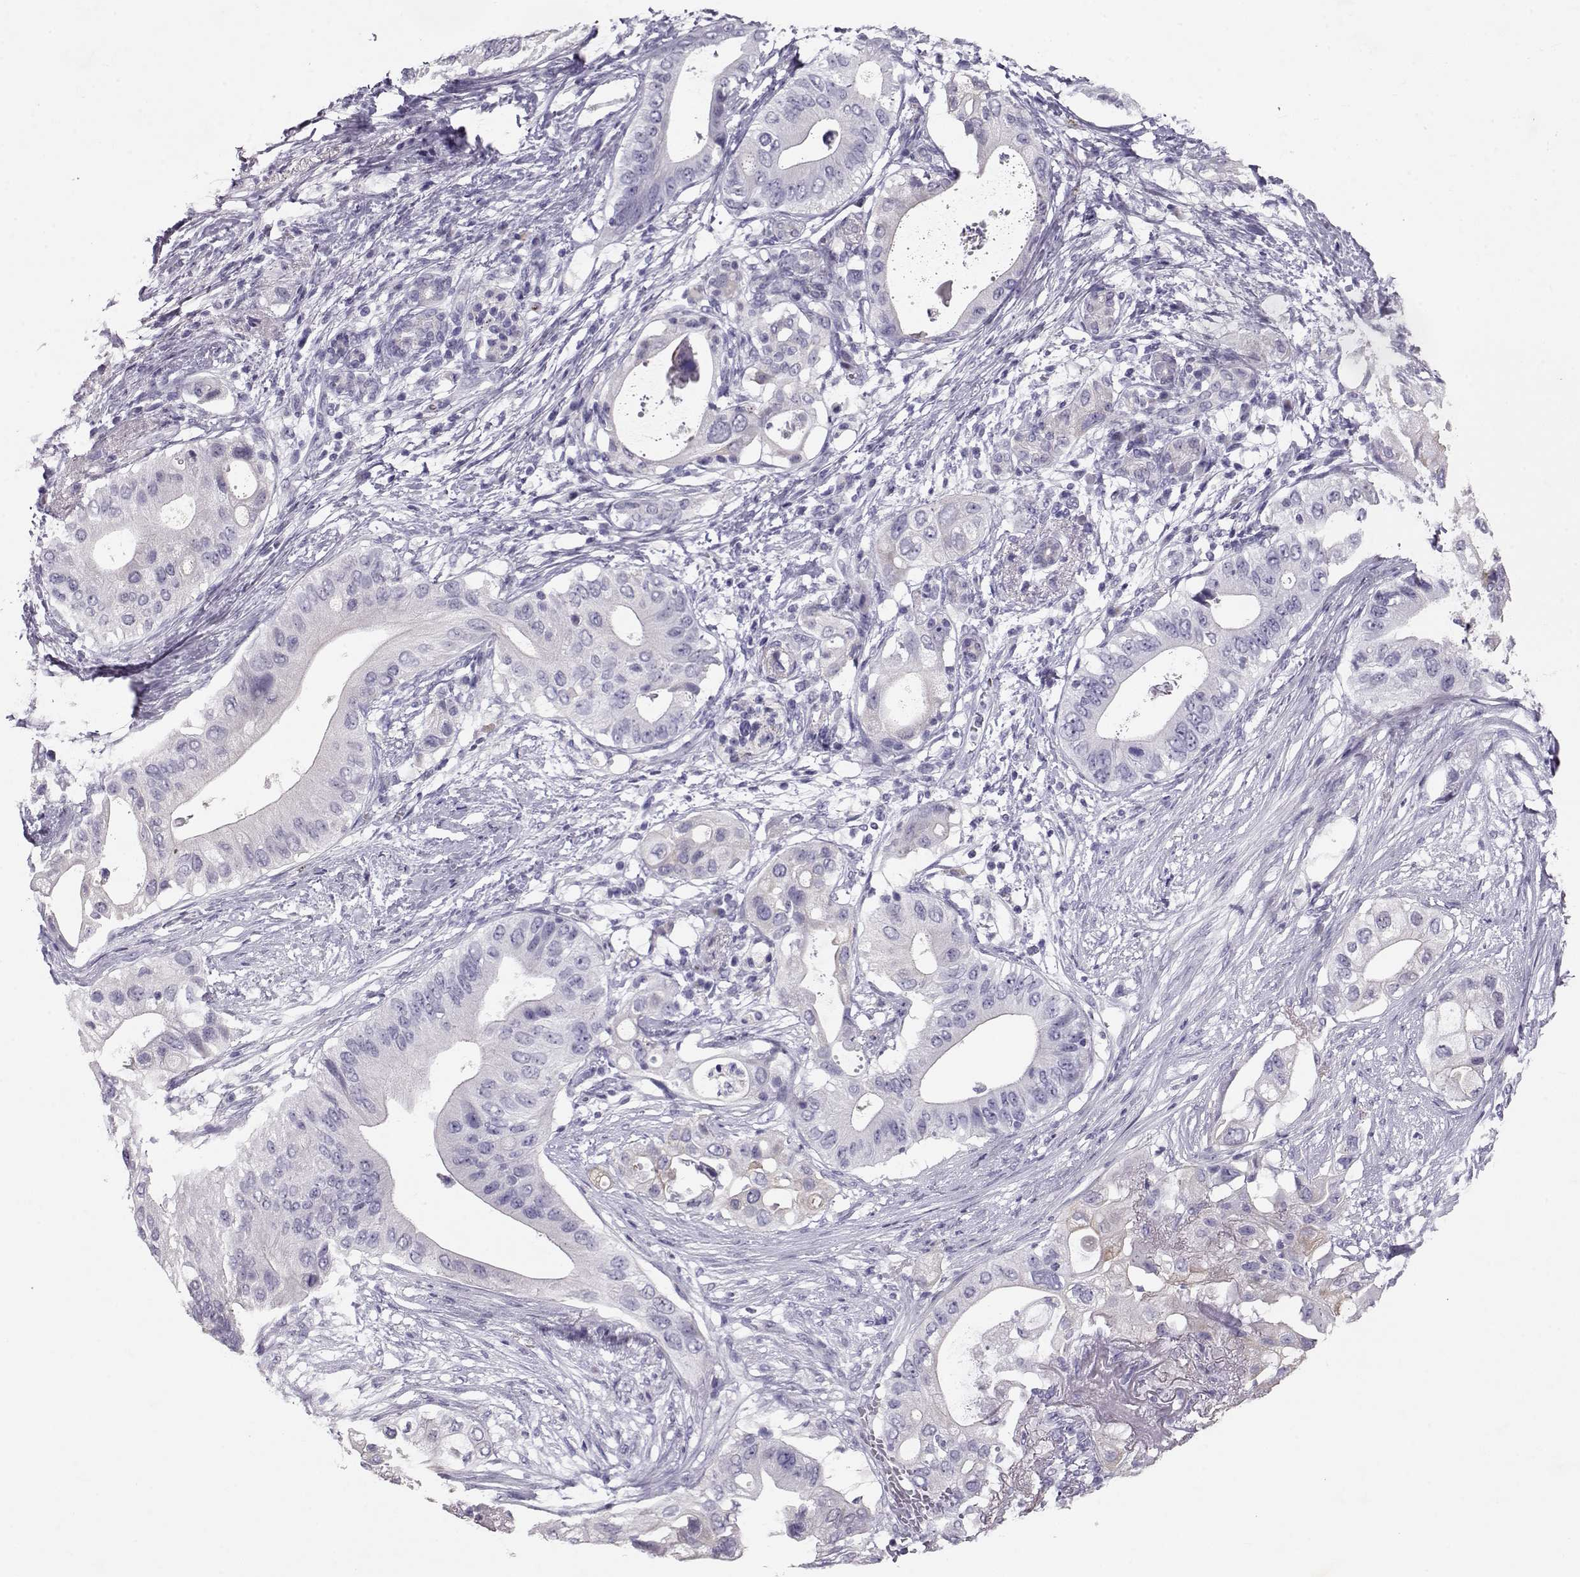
{"staining": {"intensity": "weak", "quantity": "<25%", "location": "cytoplasmic/membranous"}, "tissue": "pancreatic cancer", "cell_type": "Tumor cells", "image_type": "cancer", "snomed": [{"axis": "morphology", "description": "Adenocarcinoma, NOS"}, {"axis": "topography", "description": "Pancreas"}], "caption": "High power microscopy image of an immunohistochemistry (IHC) micrograph of pancreatic cancer (adenocarcinoma), revealing no significant staining in tumor cells.", "gene": "RD3", "patient": {"sex": "female", "age": 72}}